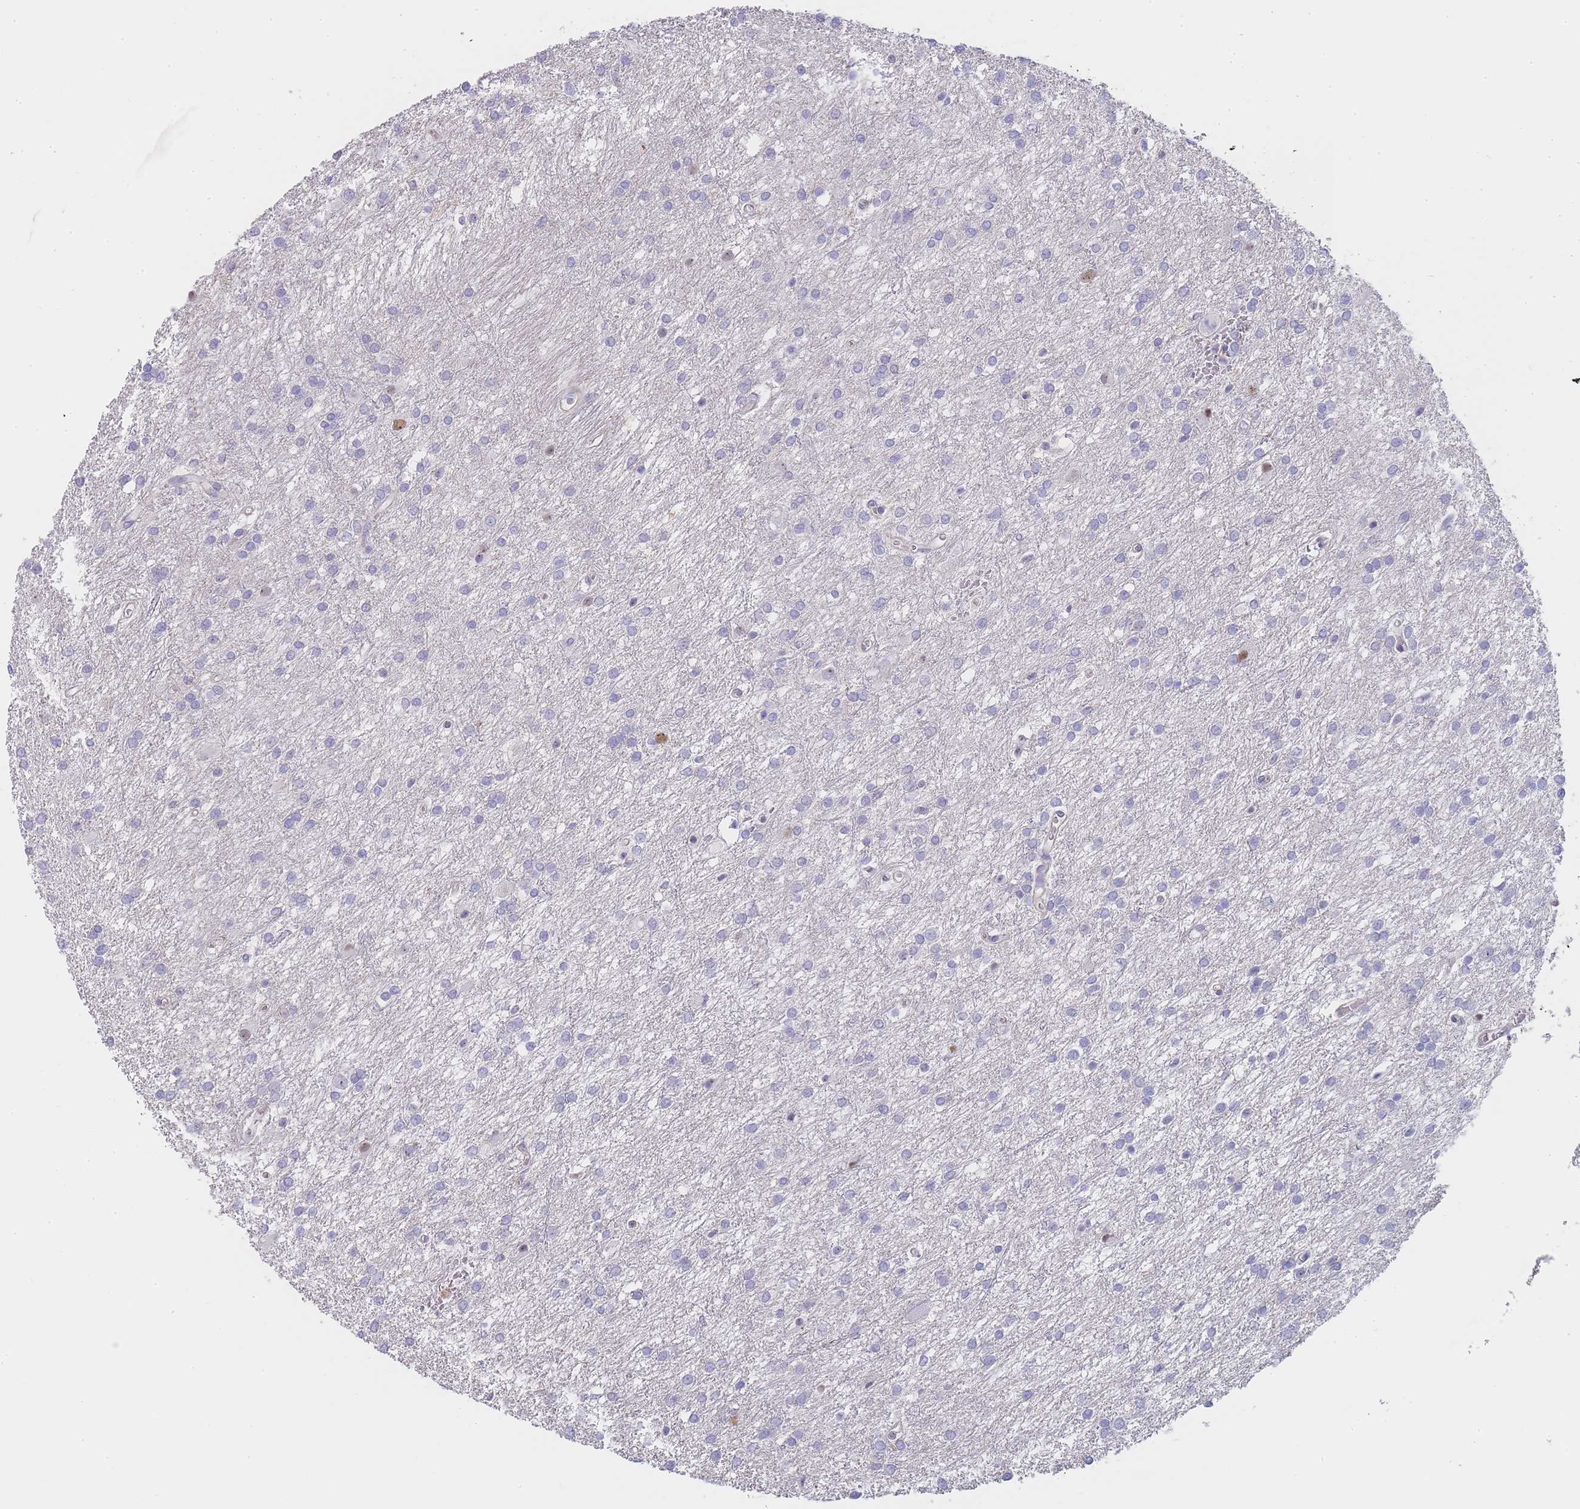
{"staining": {"intensity": "negative", "quantity": "none", "location": "none"}, "tissue": "glioma", "cell_type": "Tumor cells", "image_type": "cancer", "snomed": [{"axis": "morphology", "description": "Glioma, malignant, High grade"}, {"axis": "topography", "description": "Brain"}], "caption": "This is a histopathology image of IHC staining of malignant high-grade glioma, which shows no expression in tumor cells.", "gene": "NOP14", "patient": {"sex": "female", "age": 50}}